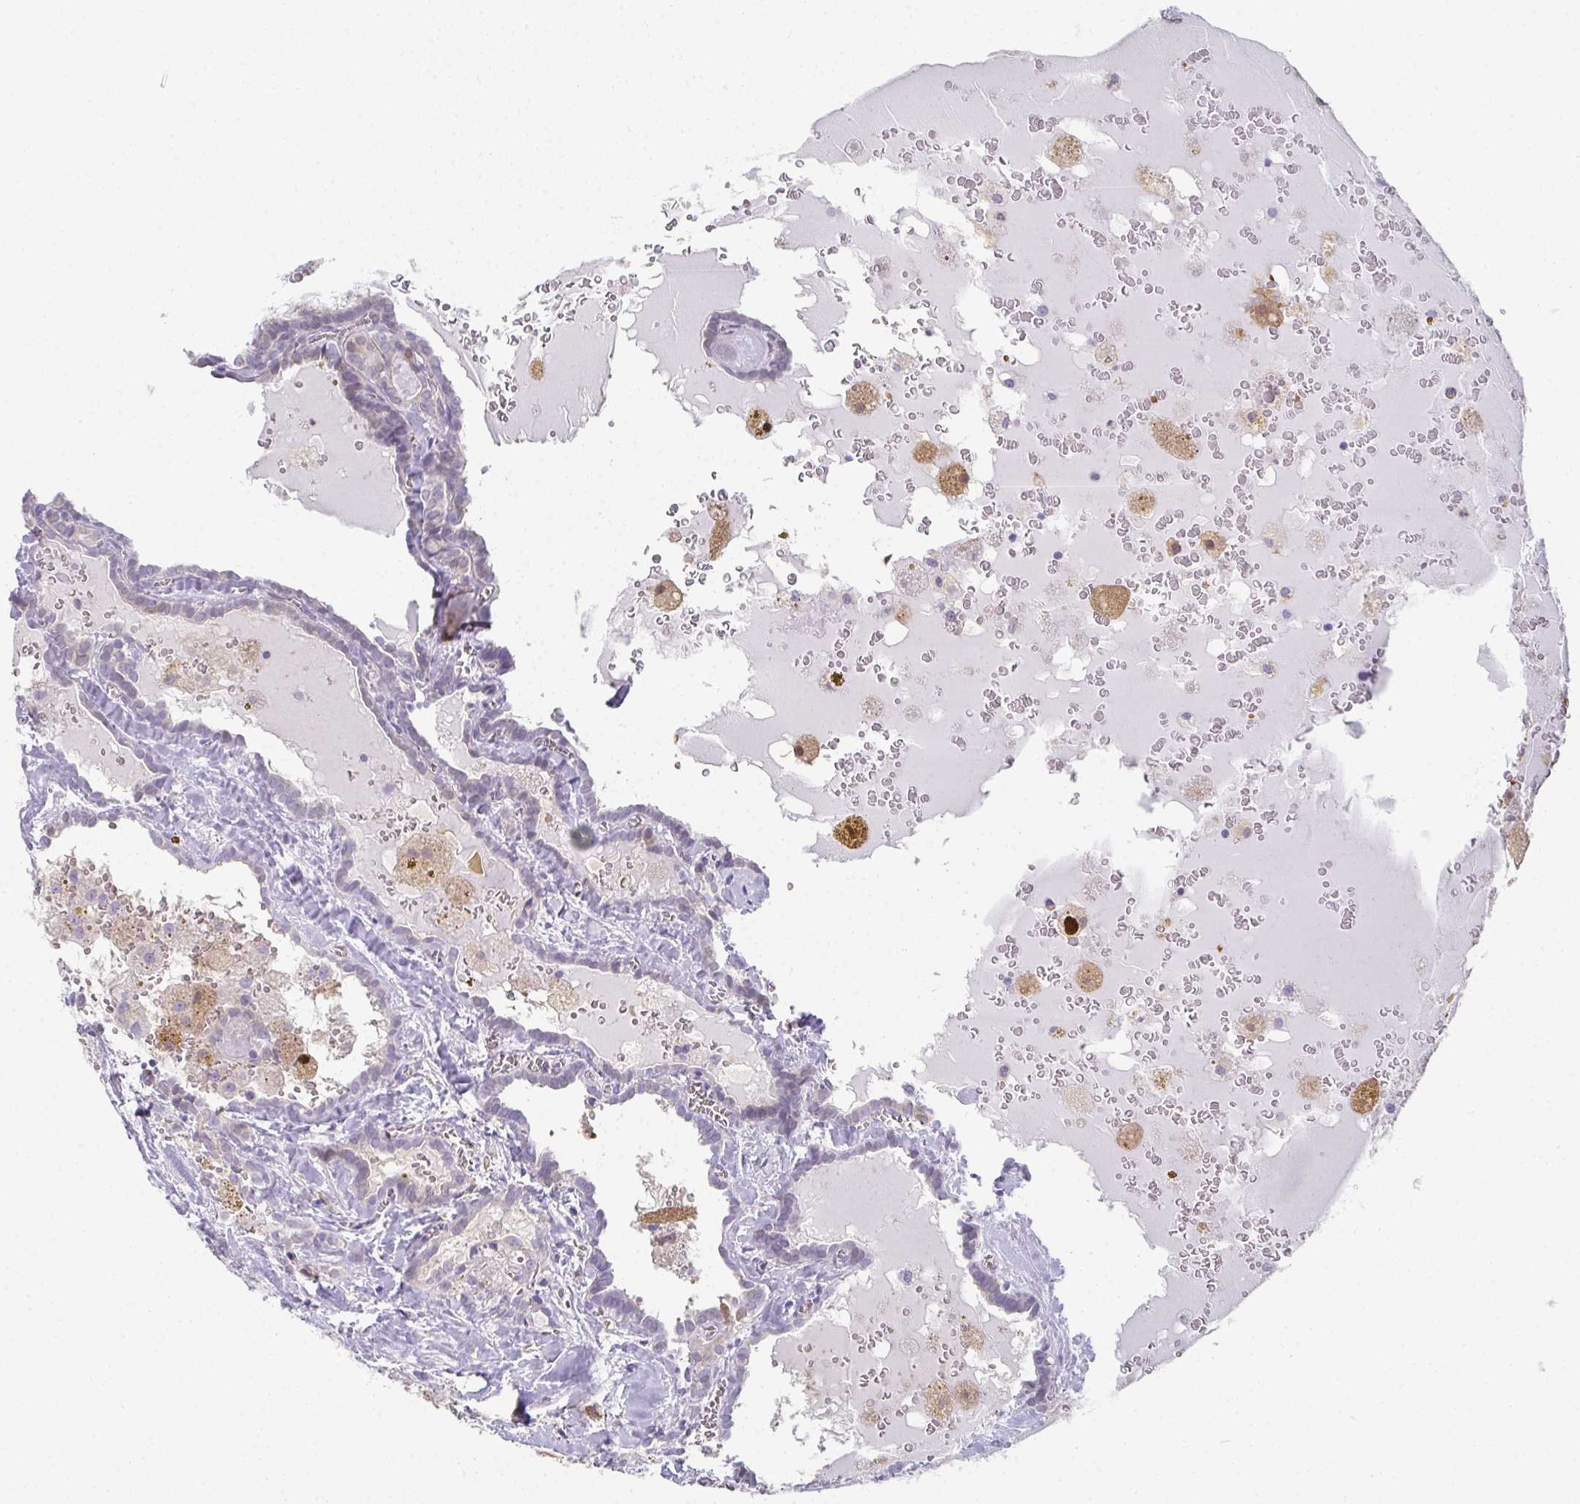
{"staining": {"intensity": "negative", "quantity": "none", "location": "none"}, "tissue": "thyroid cancer", "cell_type": "Tumor cells", "image_type": "cancer", "snomed": [{"axis": "morphology", "description": "Papillary adenocarcinoma, NOS"}, {"axis": "topography", "description": "Thyroid gland"}], "caption": "High power microscopy photomicrograph of an immunohistochemistry (IHC) image of thyroid papillary adenocarcinoma, revealing no significant positivity in tumor cells.", "gene": "RBP1", "patient": {"sex": "female", "age": 39}}